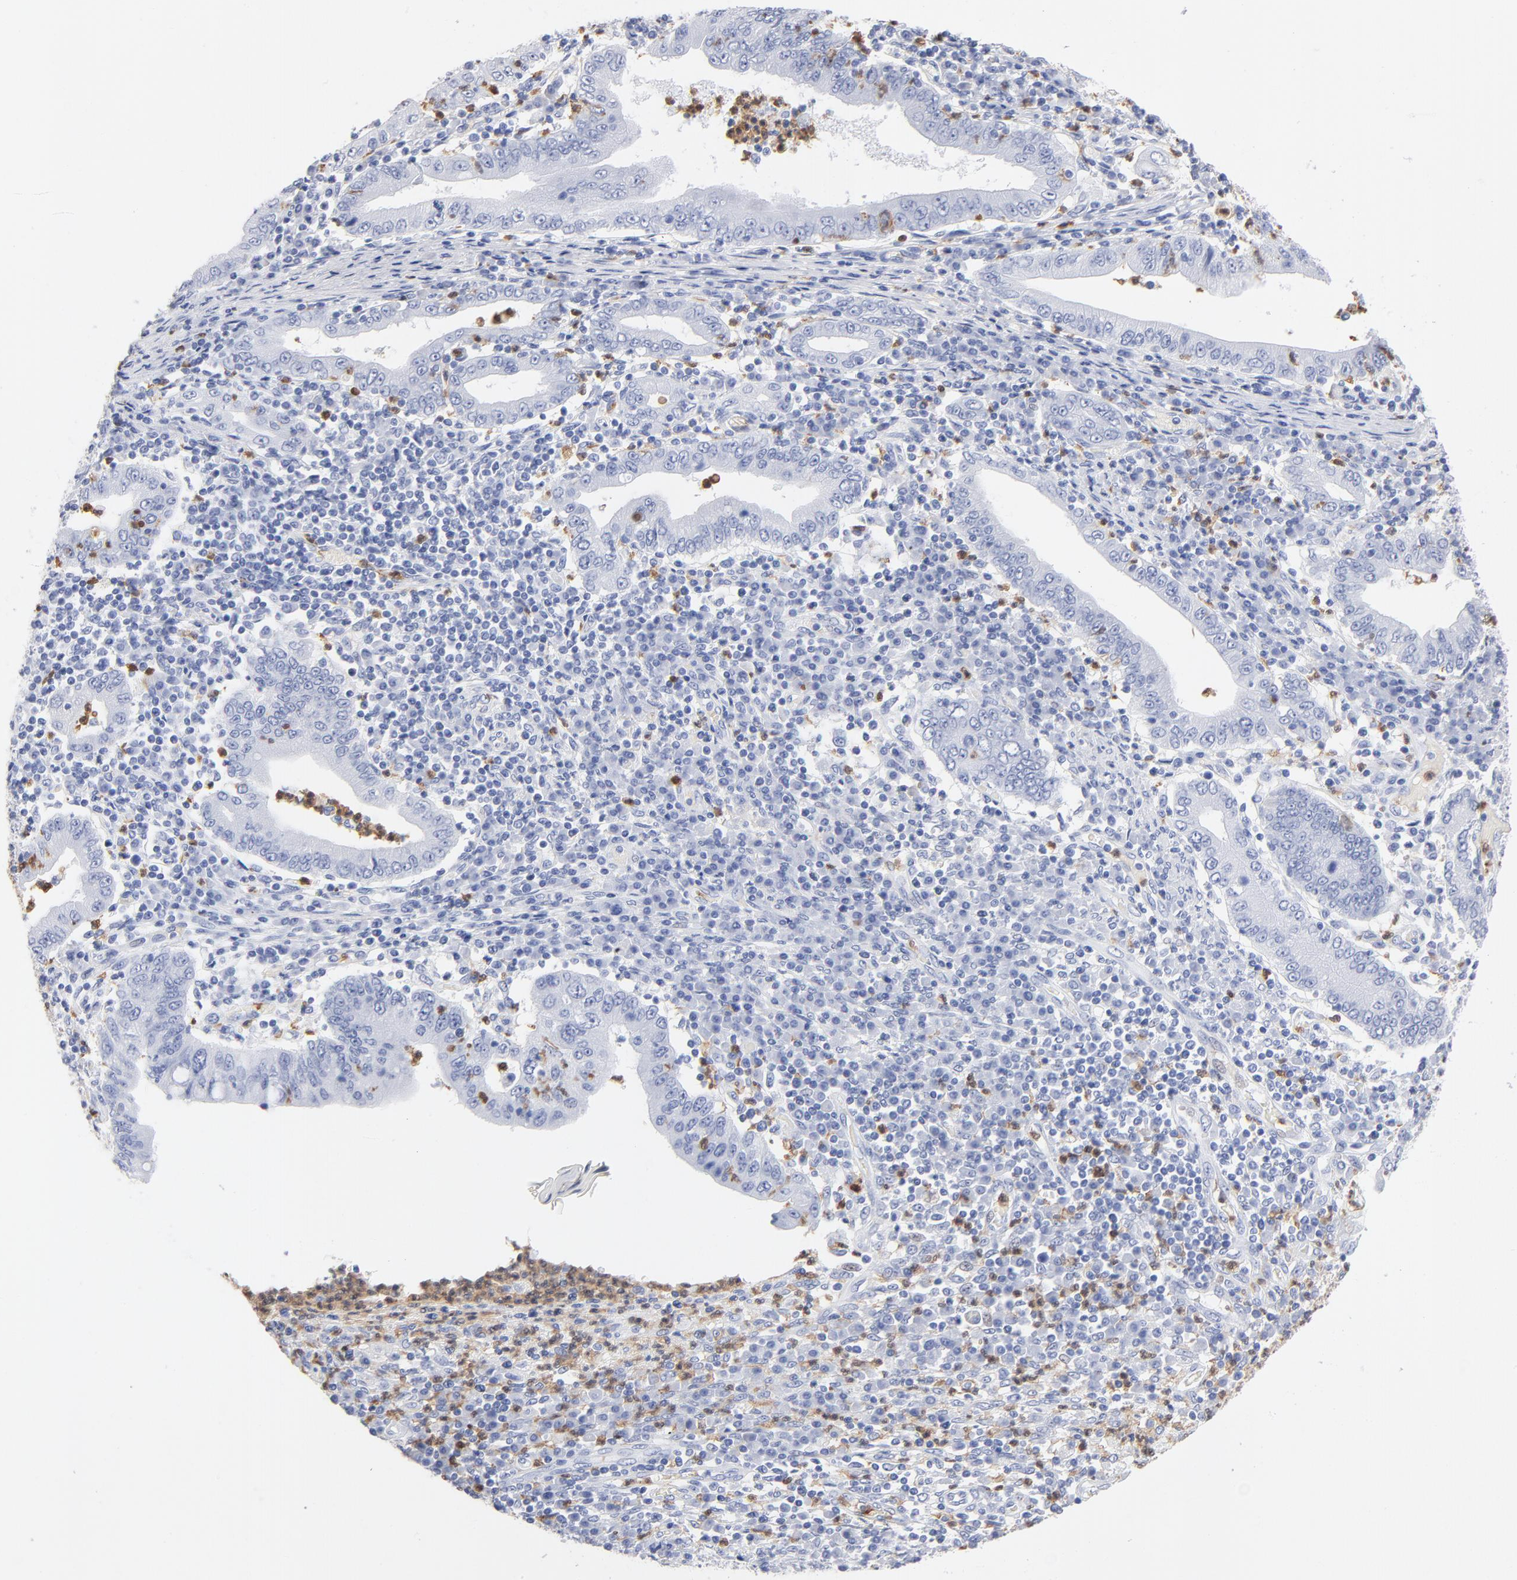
{"staining": {"intensity": "negative", "quantity": "none", "location": "none"}, "tissue": "stomach cancer", "cell_type": "Tumor cells", "image_type": "cancer", "snomed": [{"axis": "morphology", "description": "Normal tissue, NOS"}, {"axis": "morphology", "description": "Adenocarcinoma, NOS"}, {"axis": "topography", "description": "Esophagus"}, {"axis": "topography", "description": "Stomach, upper"}, {"axis": "topography", "description": "Peripheral nerve tissue"}], "caption": "The histopathology image exhibits no staining of tumor cells in stomach adenocarcinoma. (DAB immunohistochemistry (IHC), high magnification).", "gene": "ARG1", "patient": {"sex": "male", "age": 62}}